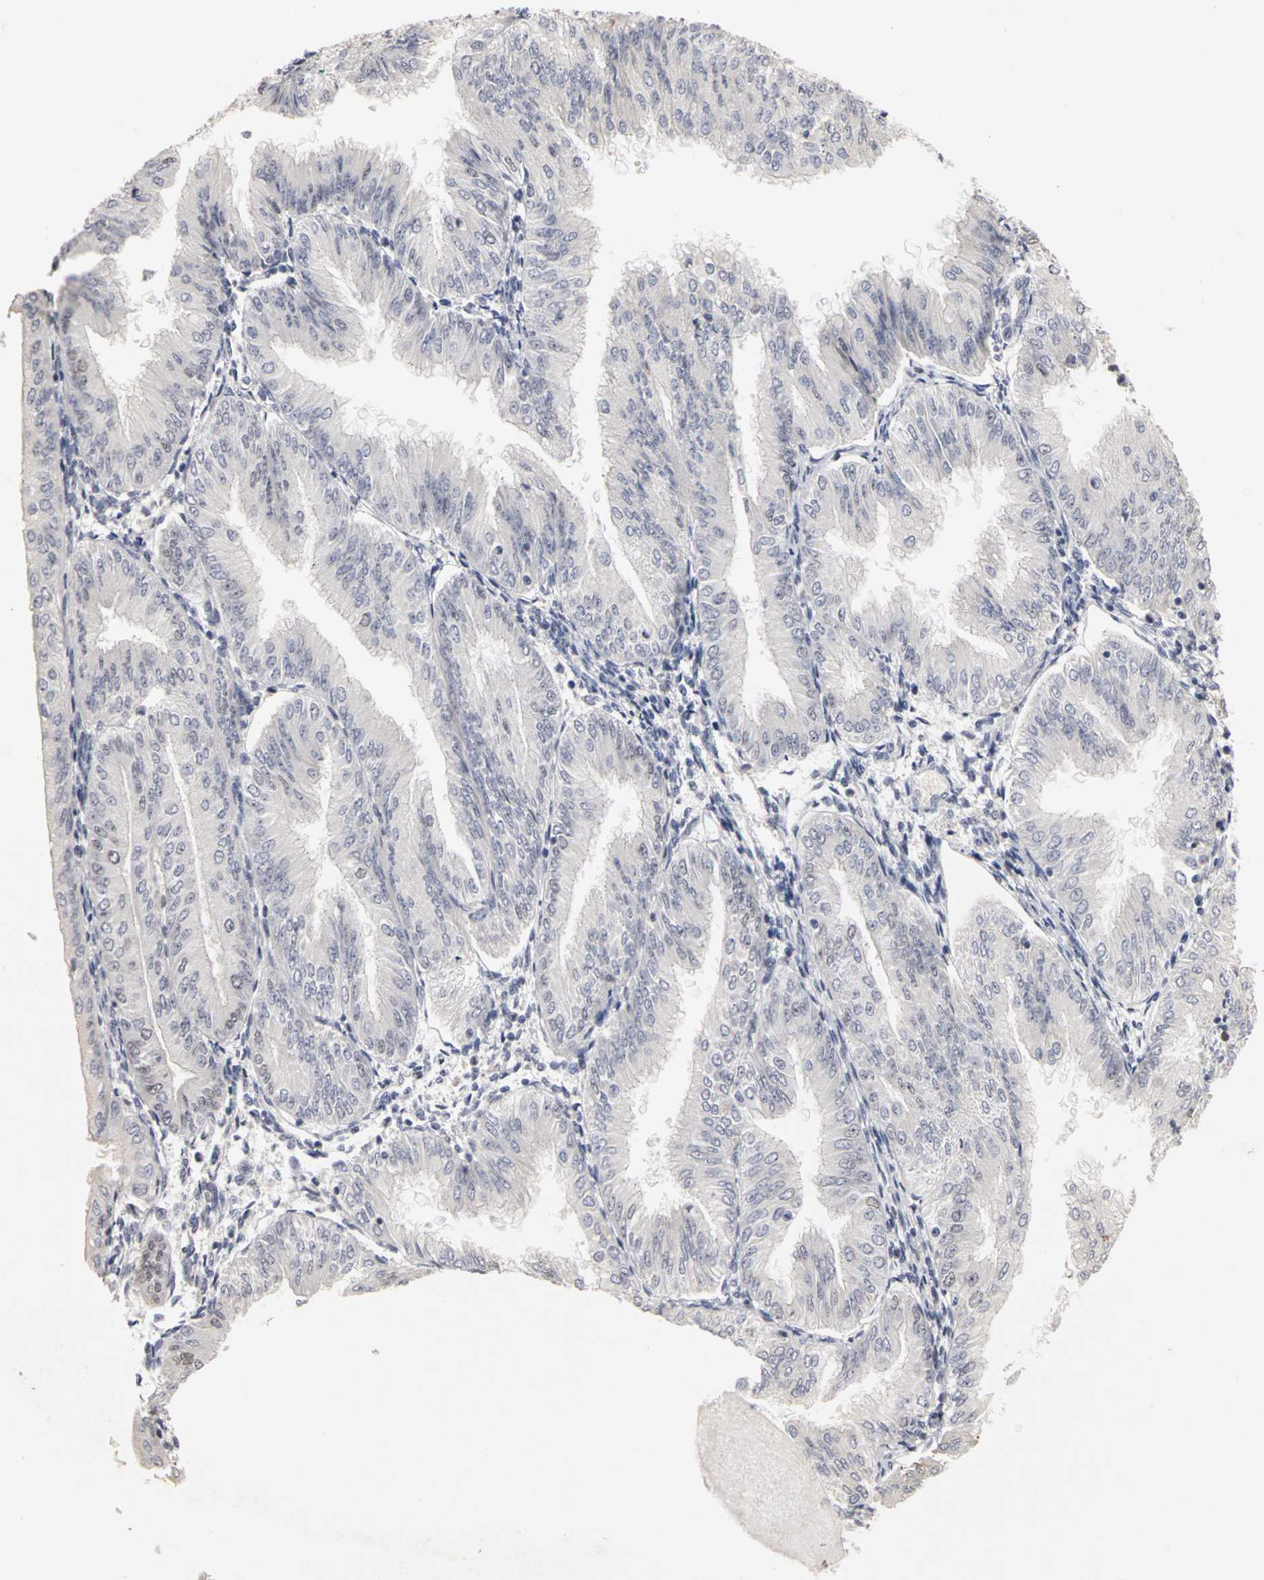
{"staining": {"intensity": "negative", "quantity": "none", "location": "none"}, "tissue": "endometrial cancer", "cell_type": "Tumor cells", "image_type": "cancer", "snomed": [{"axis": "morphology", "description": "Adenocarcinoma, NOS"}, {"axis": "topography", "description": "Endometrium"}], "caption": "Tumor cells are negative for brown protein staining in endometrial cancer.", "gene": "MCM6", "patient": {"sex": "female", "age": 53}}